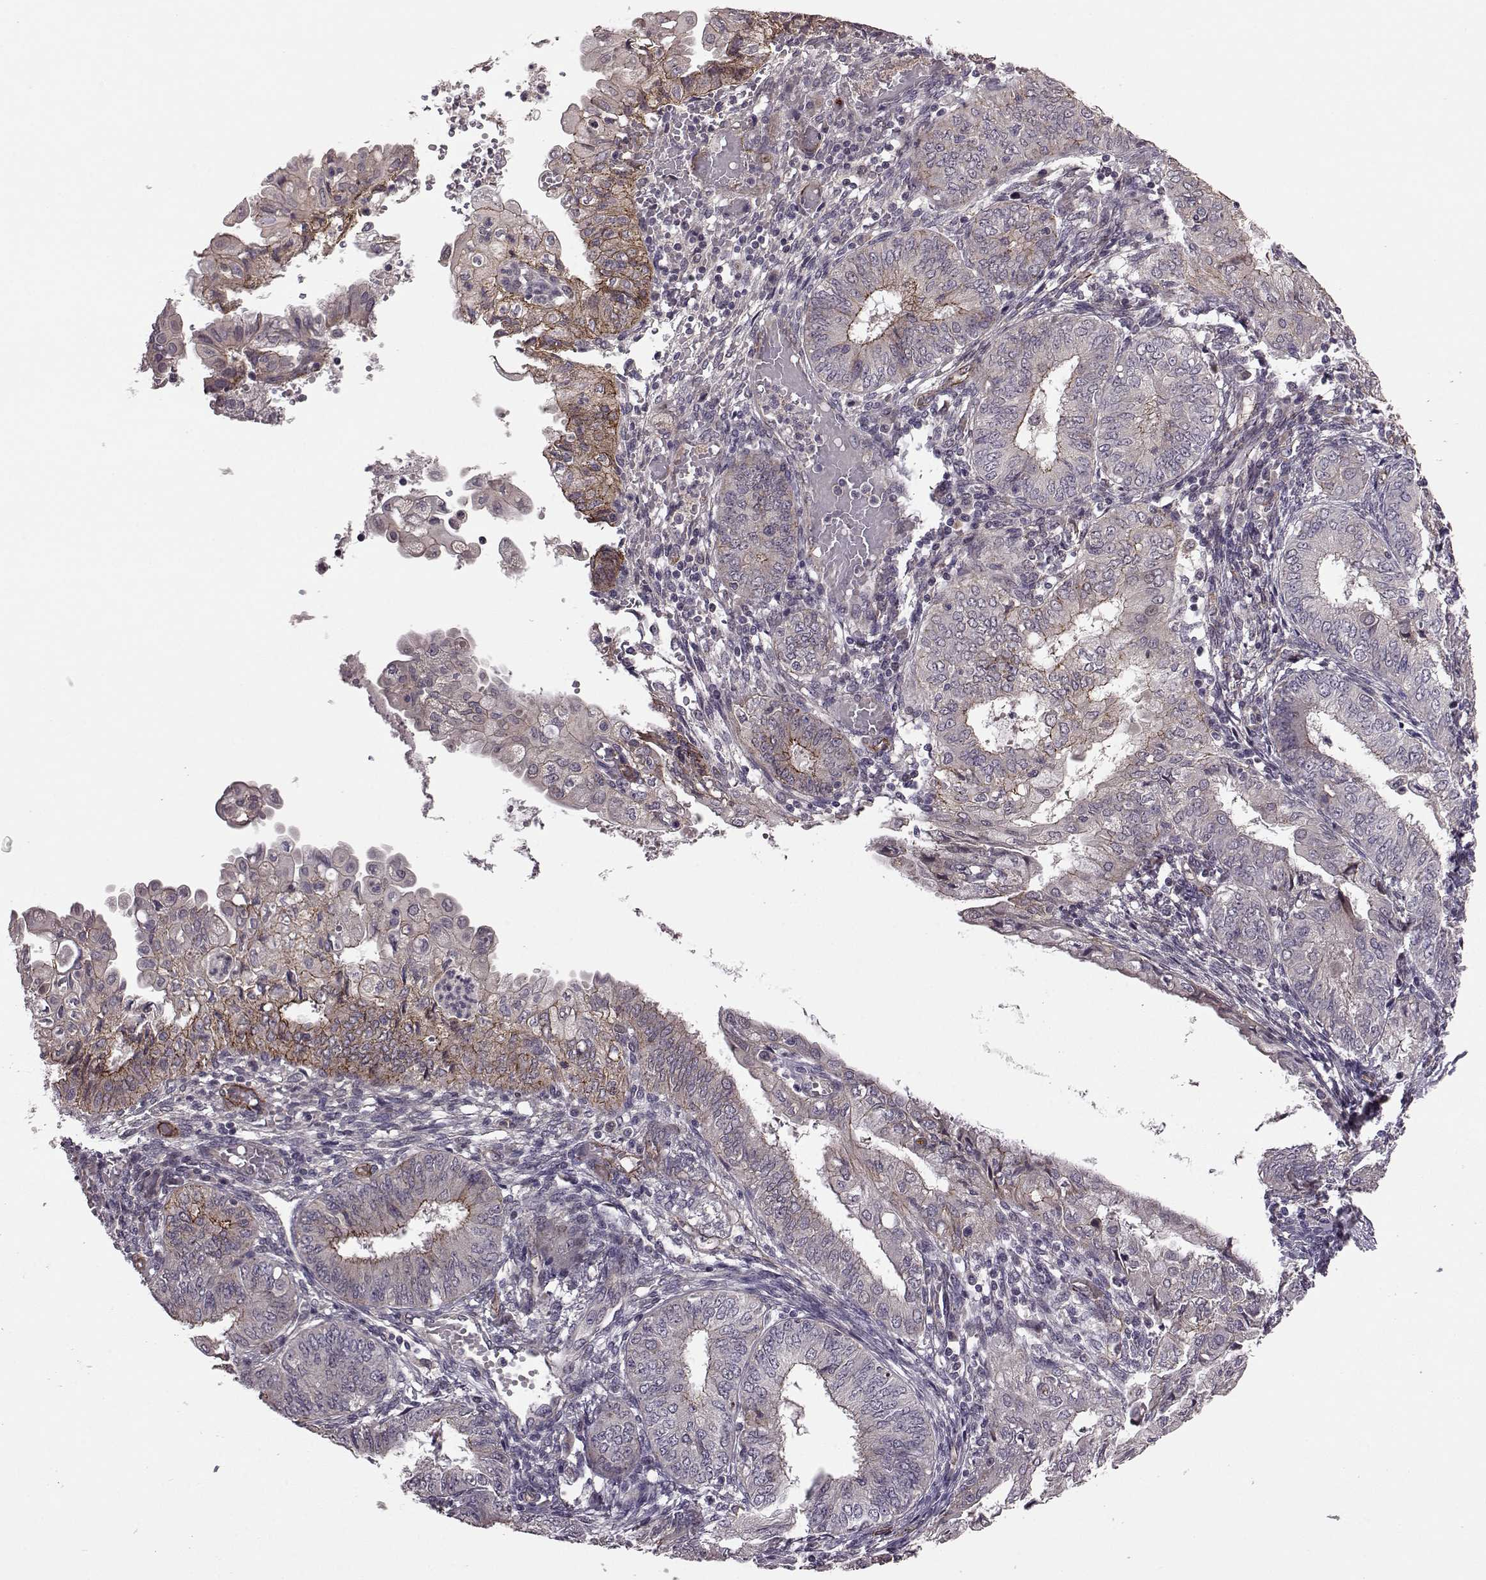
{"staining": {"intensity": "strong", "quantity": "25%-75%", "location": "cytoplasmic/membranous"}, "tissue": "endometrial cancer", "cell_type": "Tumor cells", "image_type": "cancer", "snomed": [{"axis": "morphology", "description": "Adenocarcinoma, NOS"}, {"axis": "topography", "description": "Endometrium"}], "caption": "Endometrial cancer was stained to show a protein in brown. There is high levels of strong cytoplasmic/membranous positivity in about 25%-75% of tumor cells.", "gene": "SYNPO", "patient": {"sex": "female", "age": 68}}